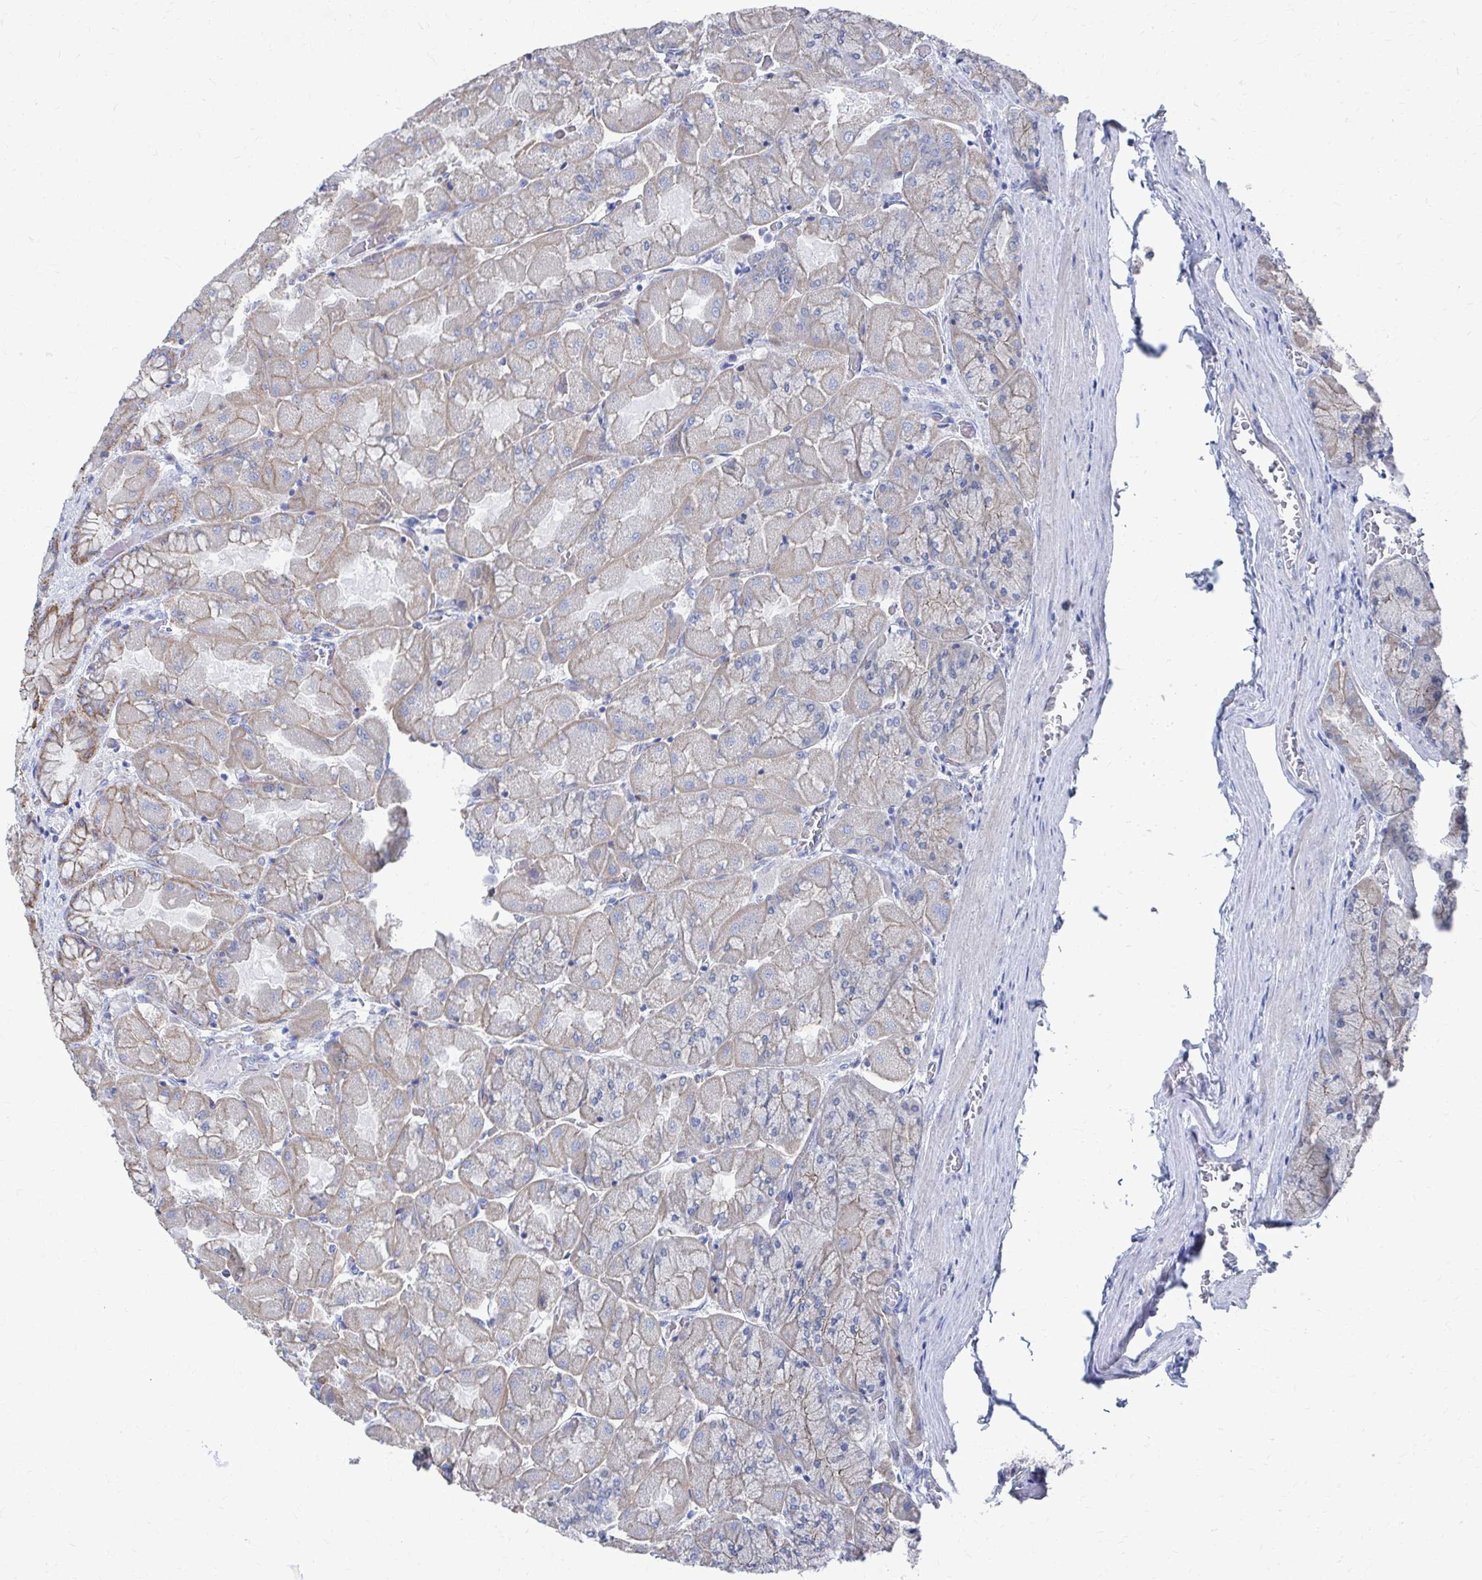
{"staining": {"intensity": "moderate", "quantity": "25%-75%", "location": "cytoplasmic/membranous"}, "tissue": "stomach", "cell_type": "Glandular cells", "image_type": "normal", "snomed": [{"axis": "morphology", "description": "Normal tissue, NOS"}, {"axis": "topography", "description": "Stomach"}], "caption": "Immunohistochemistry staining of normal stomach, which shows medium levels of moderate cytoplasmic/membranous positivity in approximately 25%-75% of glandular cells indicating moderate cytoplasmic/membranous protein positivity. The staining was performed using DAB (3,3'-diaminobenzidine) (brown) for protein detection and nuclei were counterstained in hematoxylin (blue).", "gene": "PLEKHG7", "patient": {"sex": "female", "age": 61}}